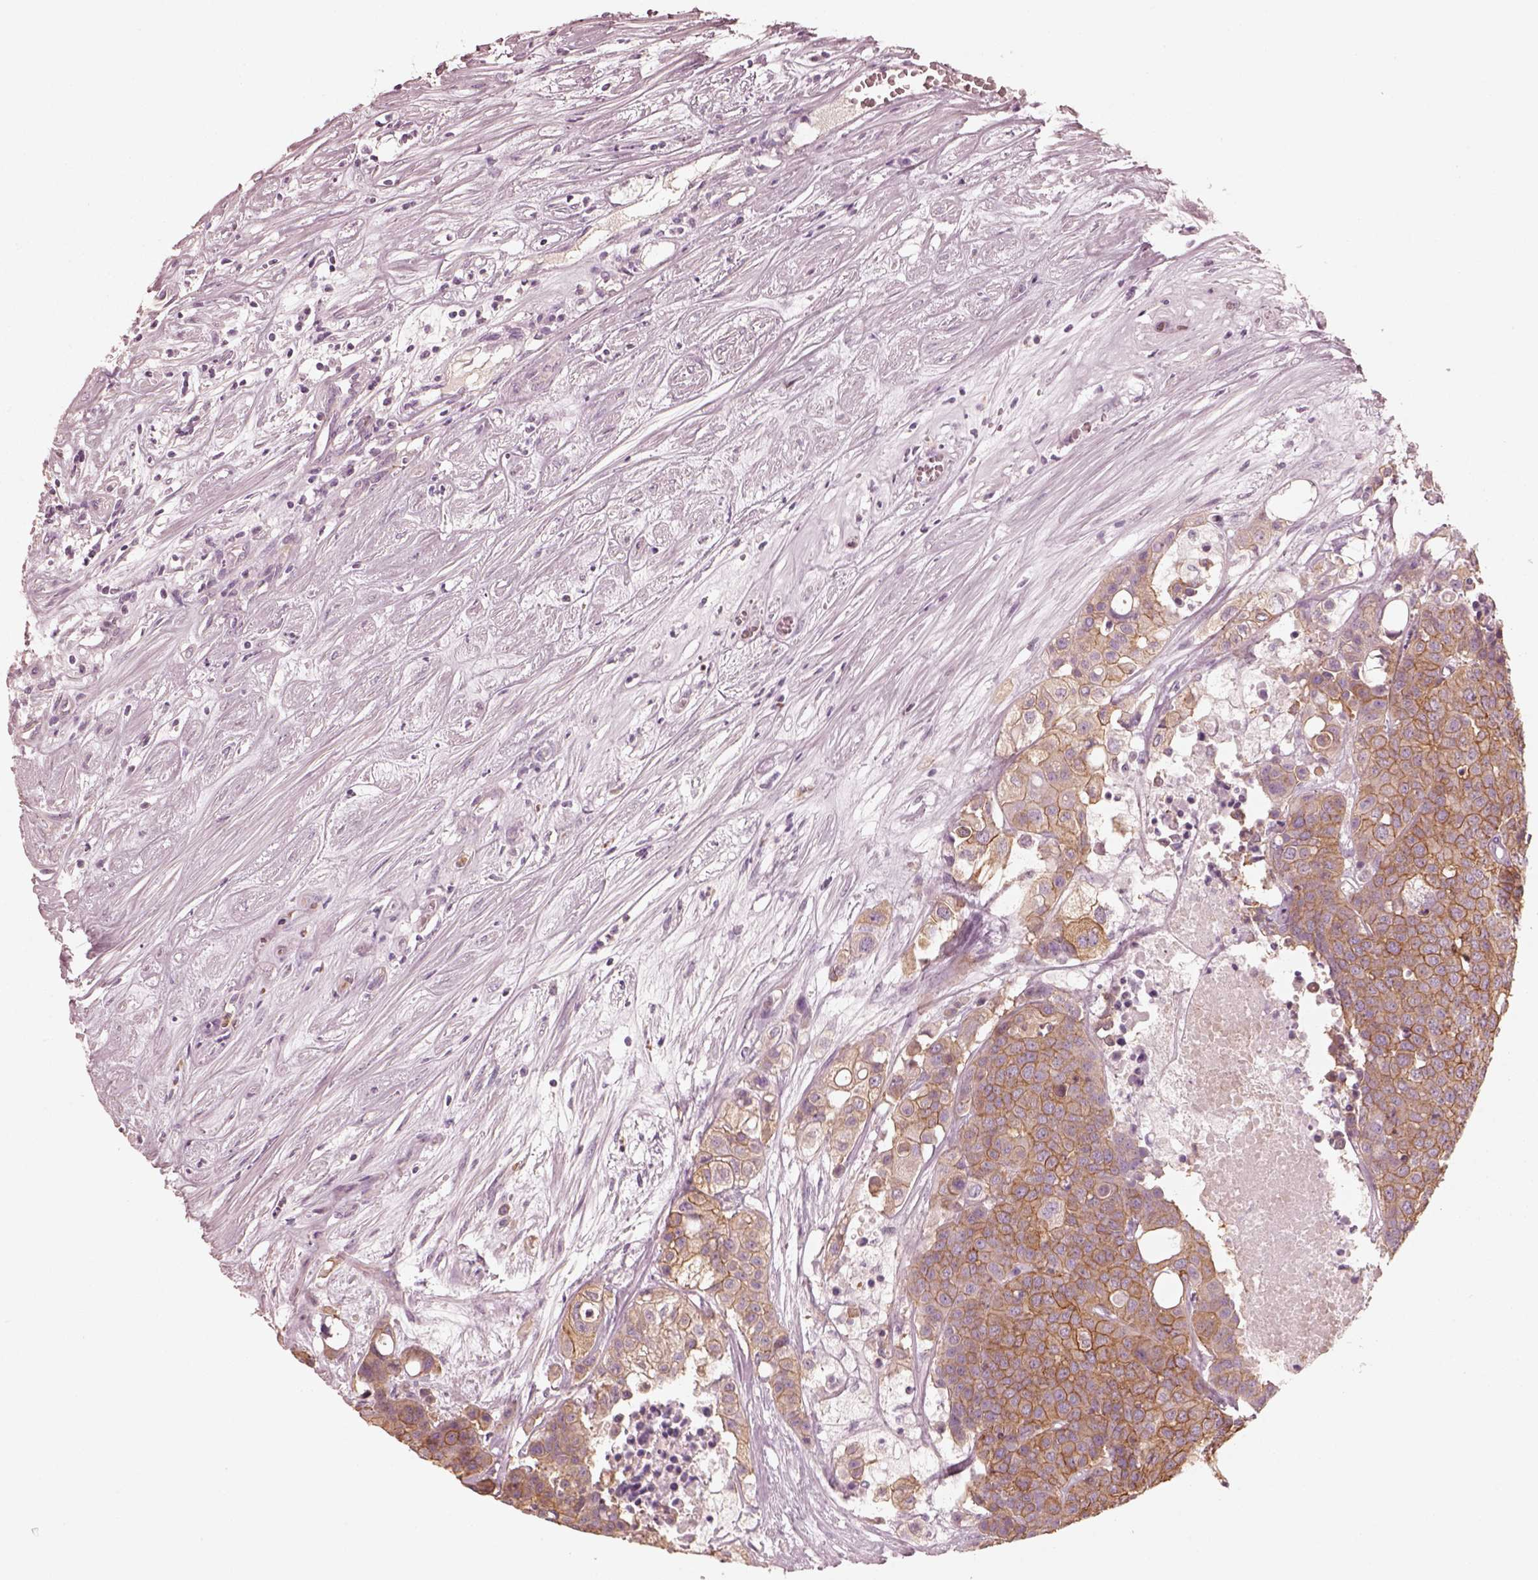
{"staining": {"intensity": "weak", "quantity": ">75%", "location": "cytoplasmic/membranous"}, "tissue": "carcinoid", "cell_type": "Tumor cells", "image_type": "cancer", "snomed": [{"axis": "morphology", "description": "Carcinoid, malignant, NOS"}, {"axis": "topography", "description": "Colon"}], "caption": "Malignant carcinoid tissue demonstrates weak cytoplasmic/membranous positivity in about >75% of tumor cells The protein is stained brown, and the nuclei are stained in blue (DAB IHC with brightfield microscopy, high magnification).", "gene": "GPRIN1", "patient": {"sex": "male", "age": 81}}